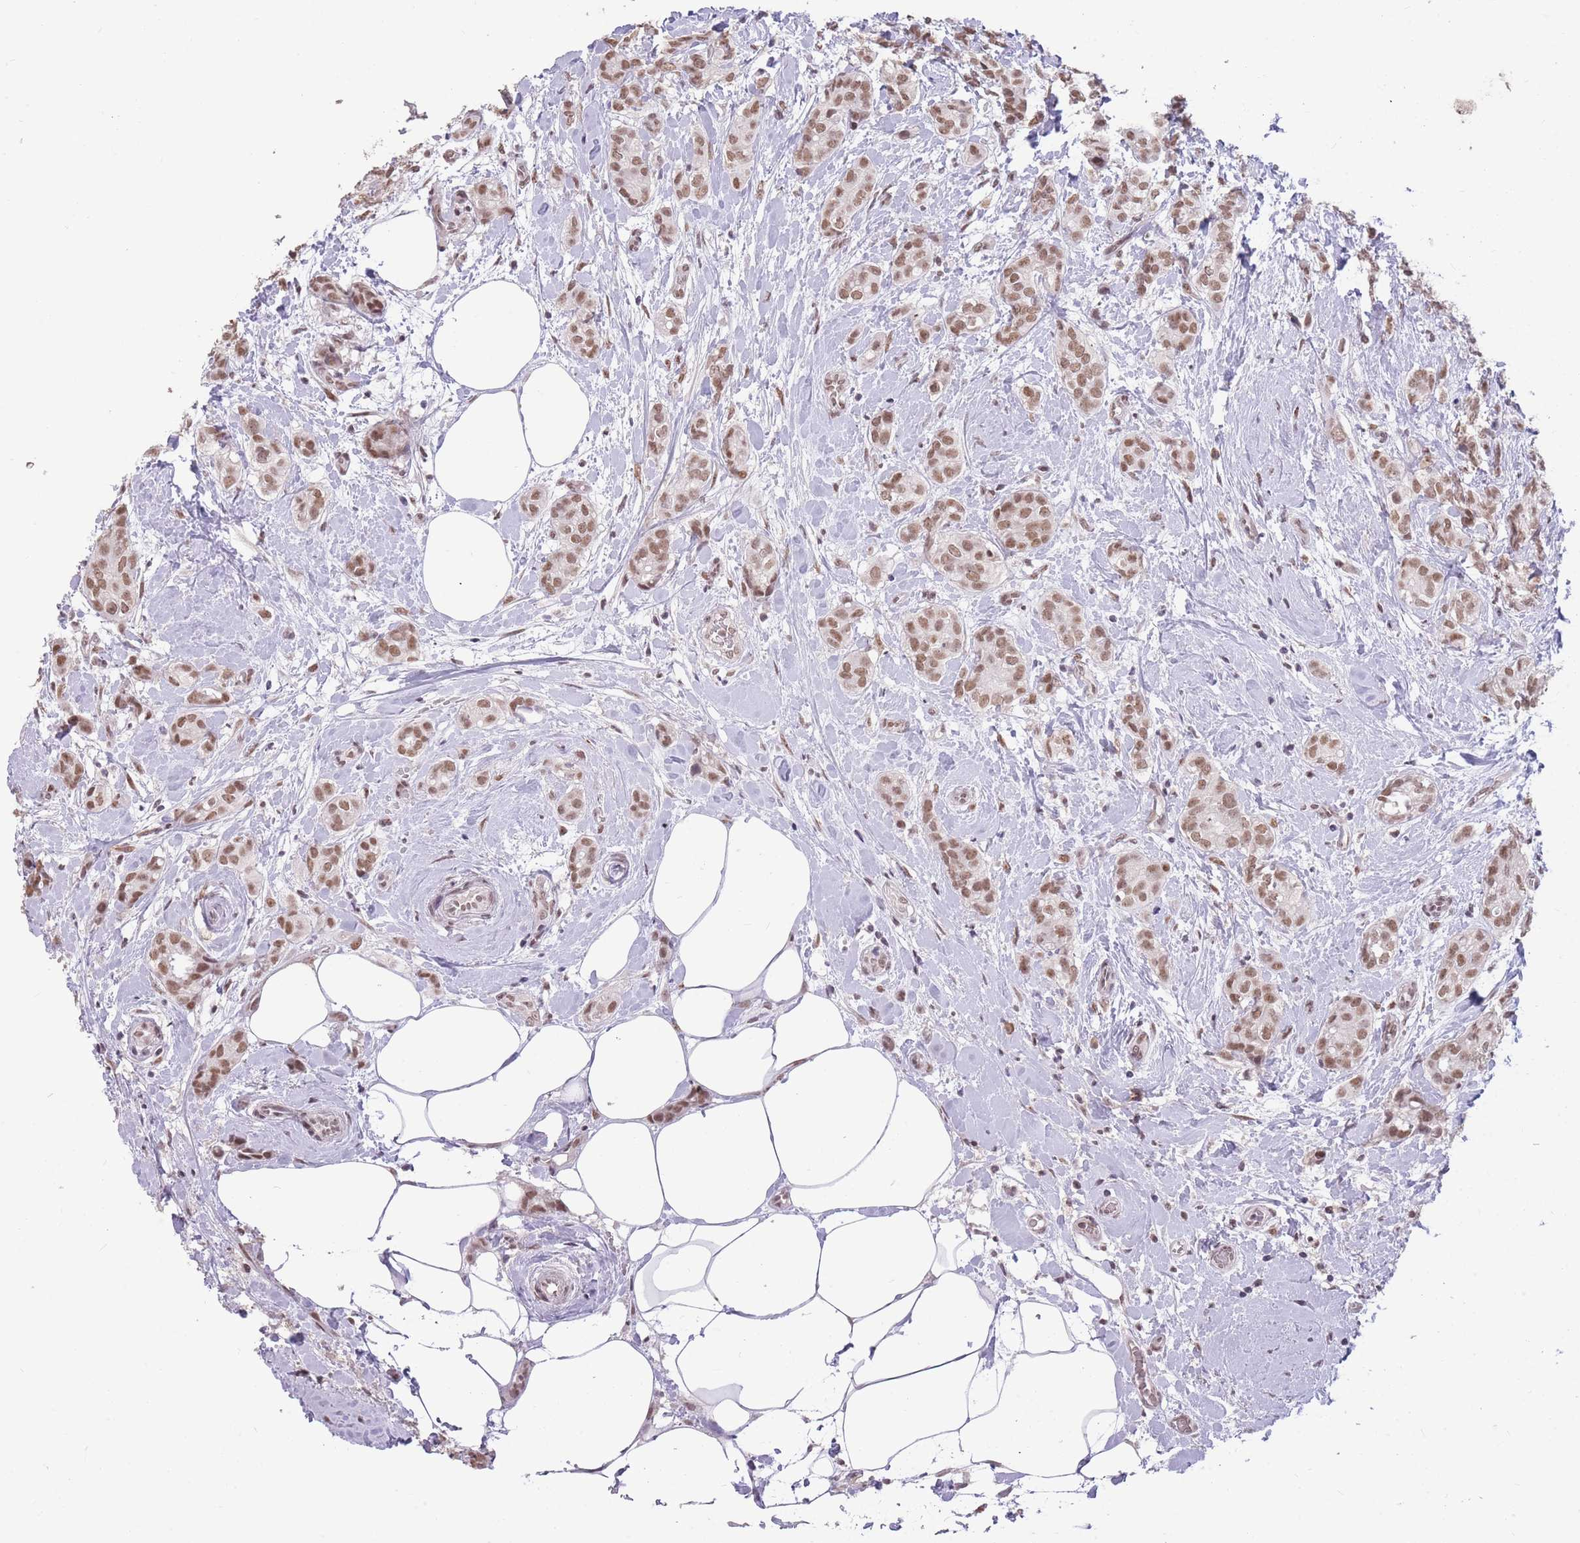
{"staining": {"intensity": "moderate", "quantity": ">75%", "location": "nuclear"}, "tissue": "breast cancer", "cell_type": "Tumor cells", "image_type": "cancer", "snomed": [{"axis": "morphology", "description": "Duct carcinoma"}, {"axis": "topography", "description": "Breast"}], "caption": "Brown immunohistochemical staining in human breast cancer displays moderate nuclear staining in about >75% of tumor cells. (DAB (3,3'-diaminobenzidine) IHC, brown staining for protein, blue staining for nuclei).", "gene": "HNRNPUL1", "patient": {"sex": "female", "age": 73}}